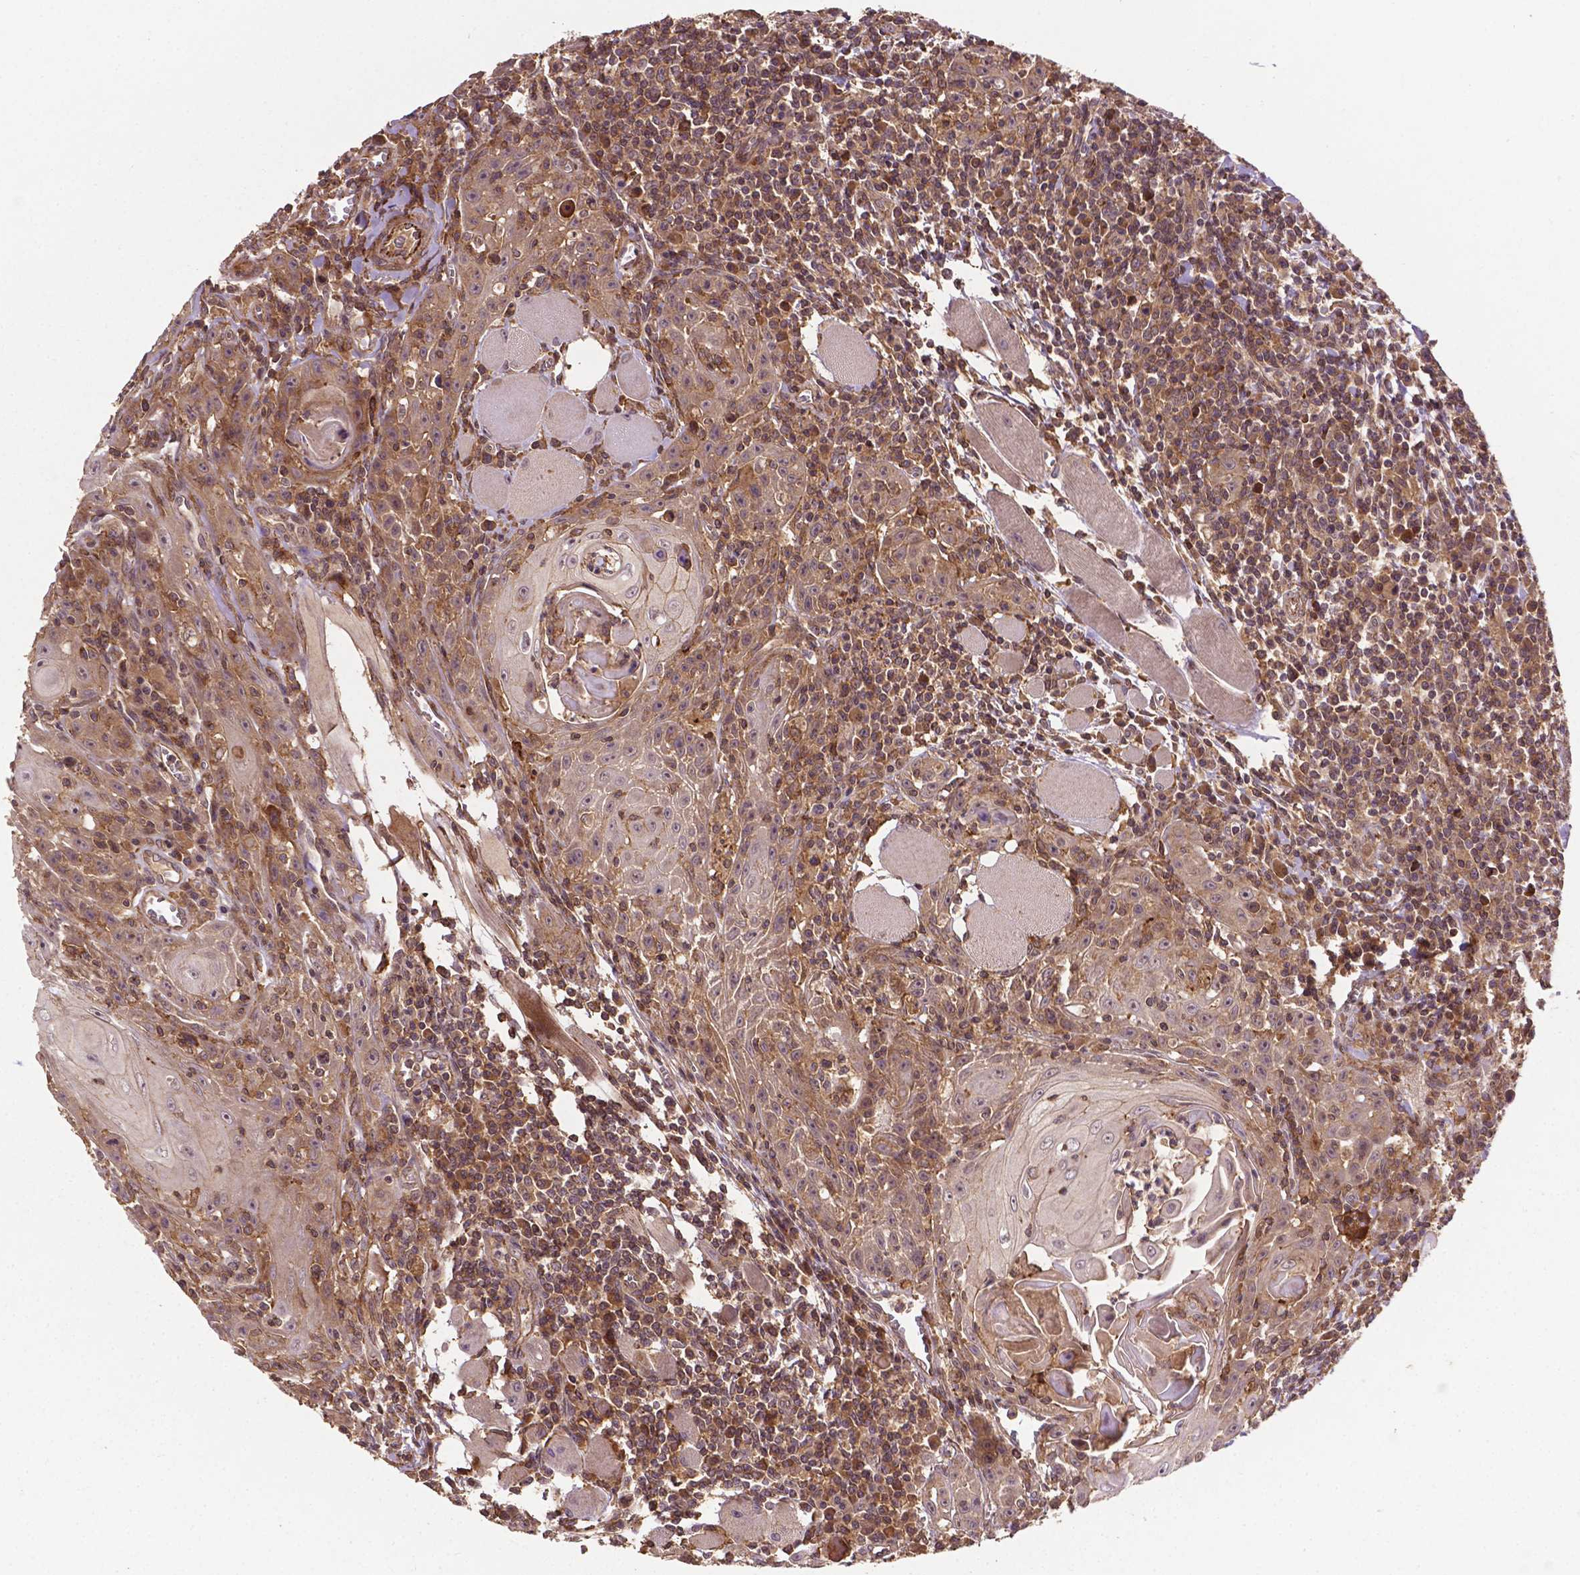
{"staining": {"intensity": "moderate", "quantity": "25%-75%", "location": "cytoplasmic/membranous"}, "tissue": "head and neck cancer", "cell_type": "Tumor cells", "image_type": "cancer", "snomed": [{"axis": "morphology", "description": "Squamous cell carcinoma, NOS"}, {"axis": "topography", "description": "Head-Neck"}], "caption": "A brown stain shows moderate cytoplasmic/membranous positivity of a protein in head and neck squamous cell carcinoma tumor cells.", "gene": "ZMYND19", "patient": {"sex": "male", "age": 52}}